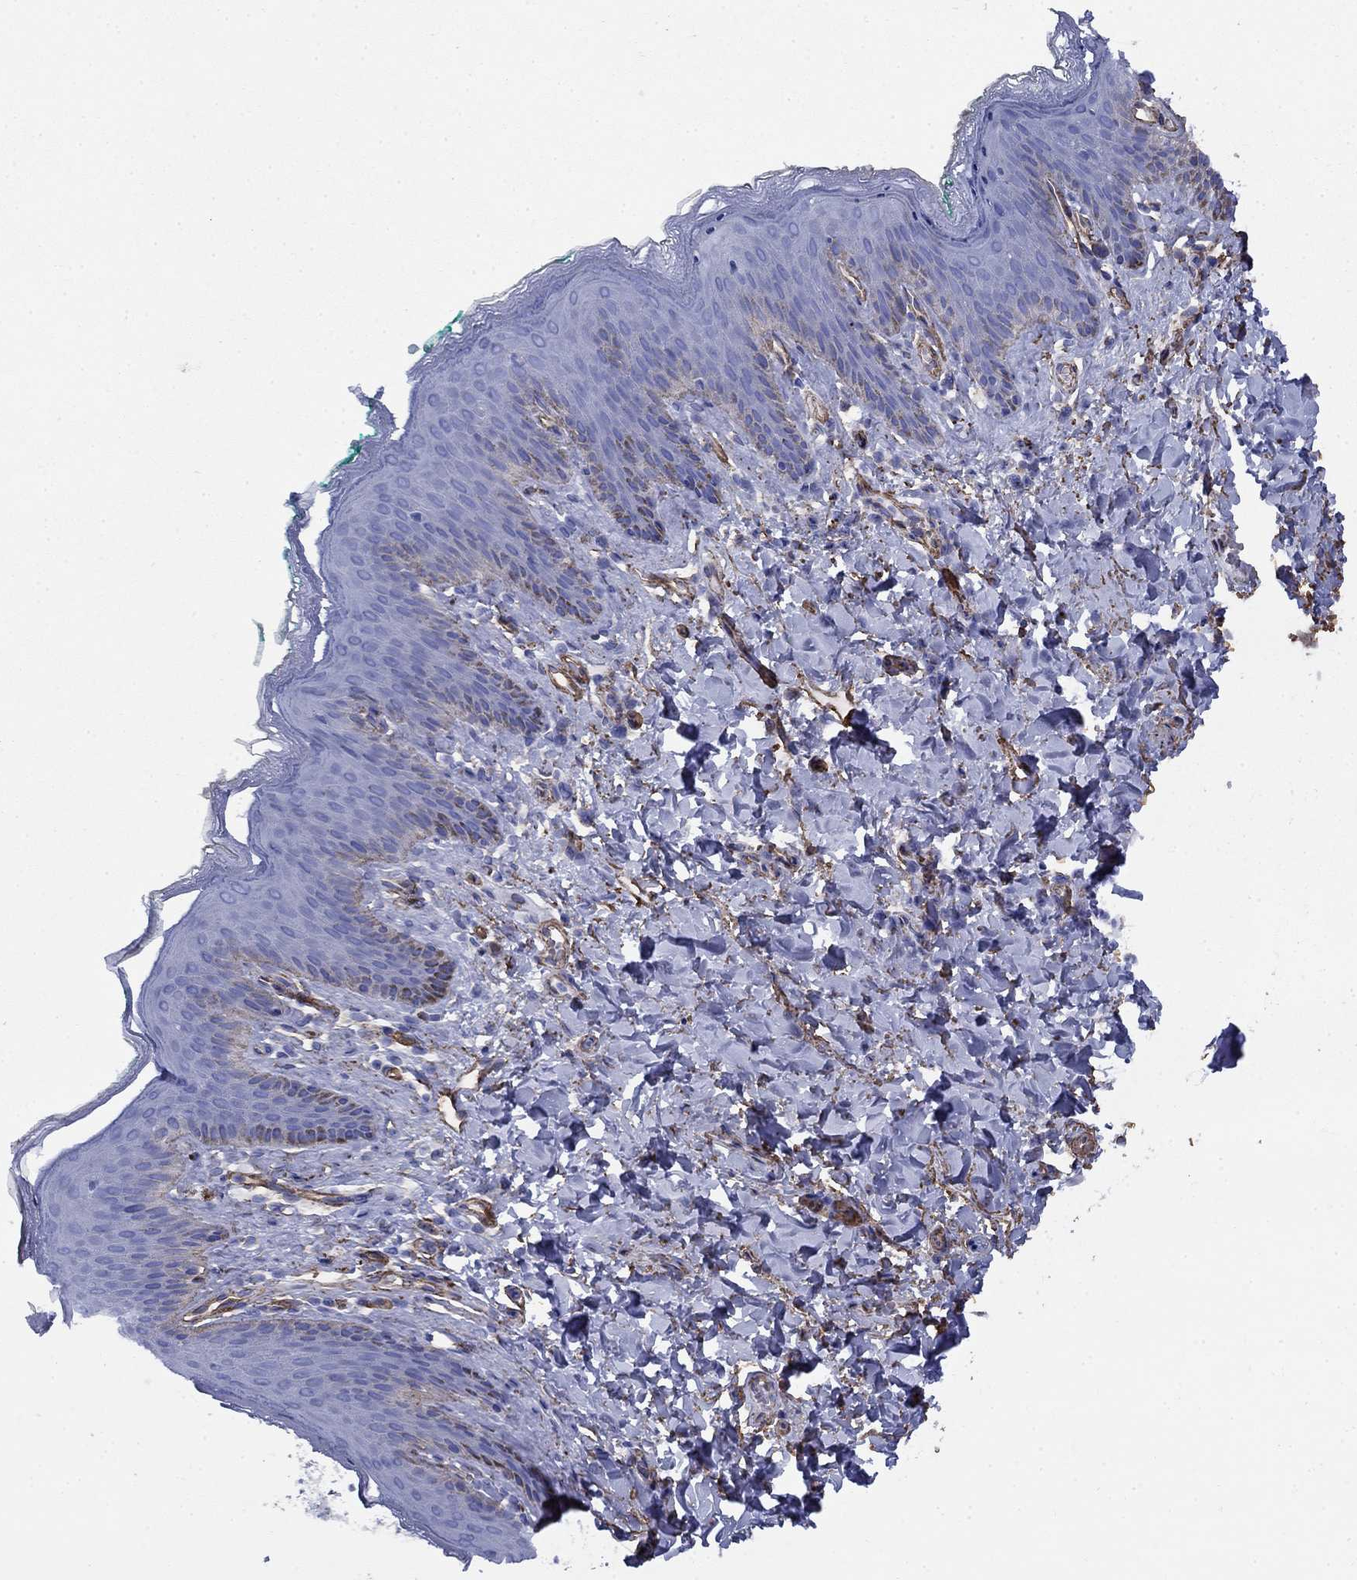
{"staining": {"intensity": "negative", "quantity": "none", "location": "none"}, "tissue": "skin", "cell_type": "Epidermal cells", "image_type": "normal", "snomed": [{"axis": "morphology", "description": "Normal tissue, NOS"}, {"axis": "topography", "description": "Vulva"}], "caption": "IHC histopathology image of benign skin stained for a protein (brown), which demonstrates no staining in epidermal cells. (DAB (3,3'-diaminobenzidine) IHC, high magnification).", "gene": "VTN", "patient": {"sex": "female", "age": 66}}